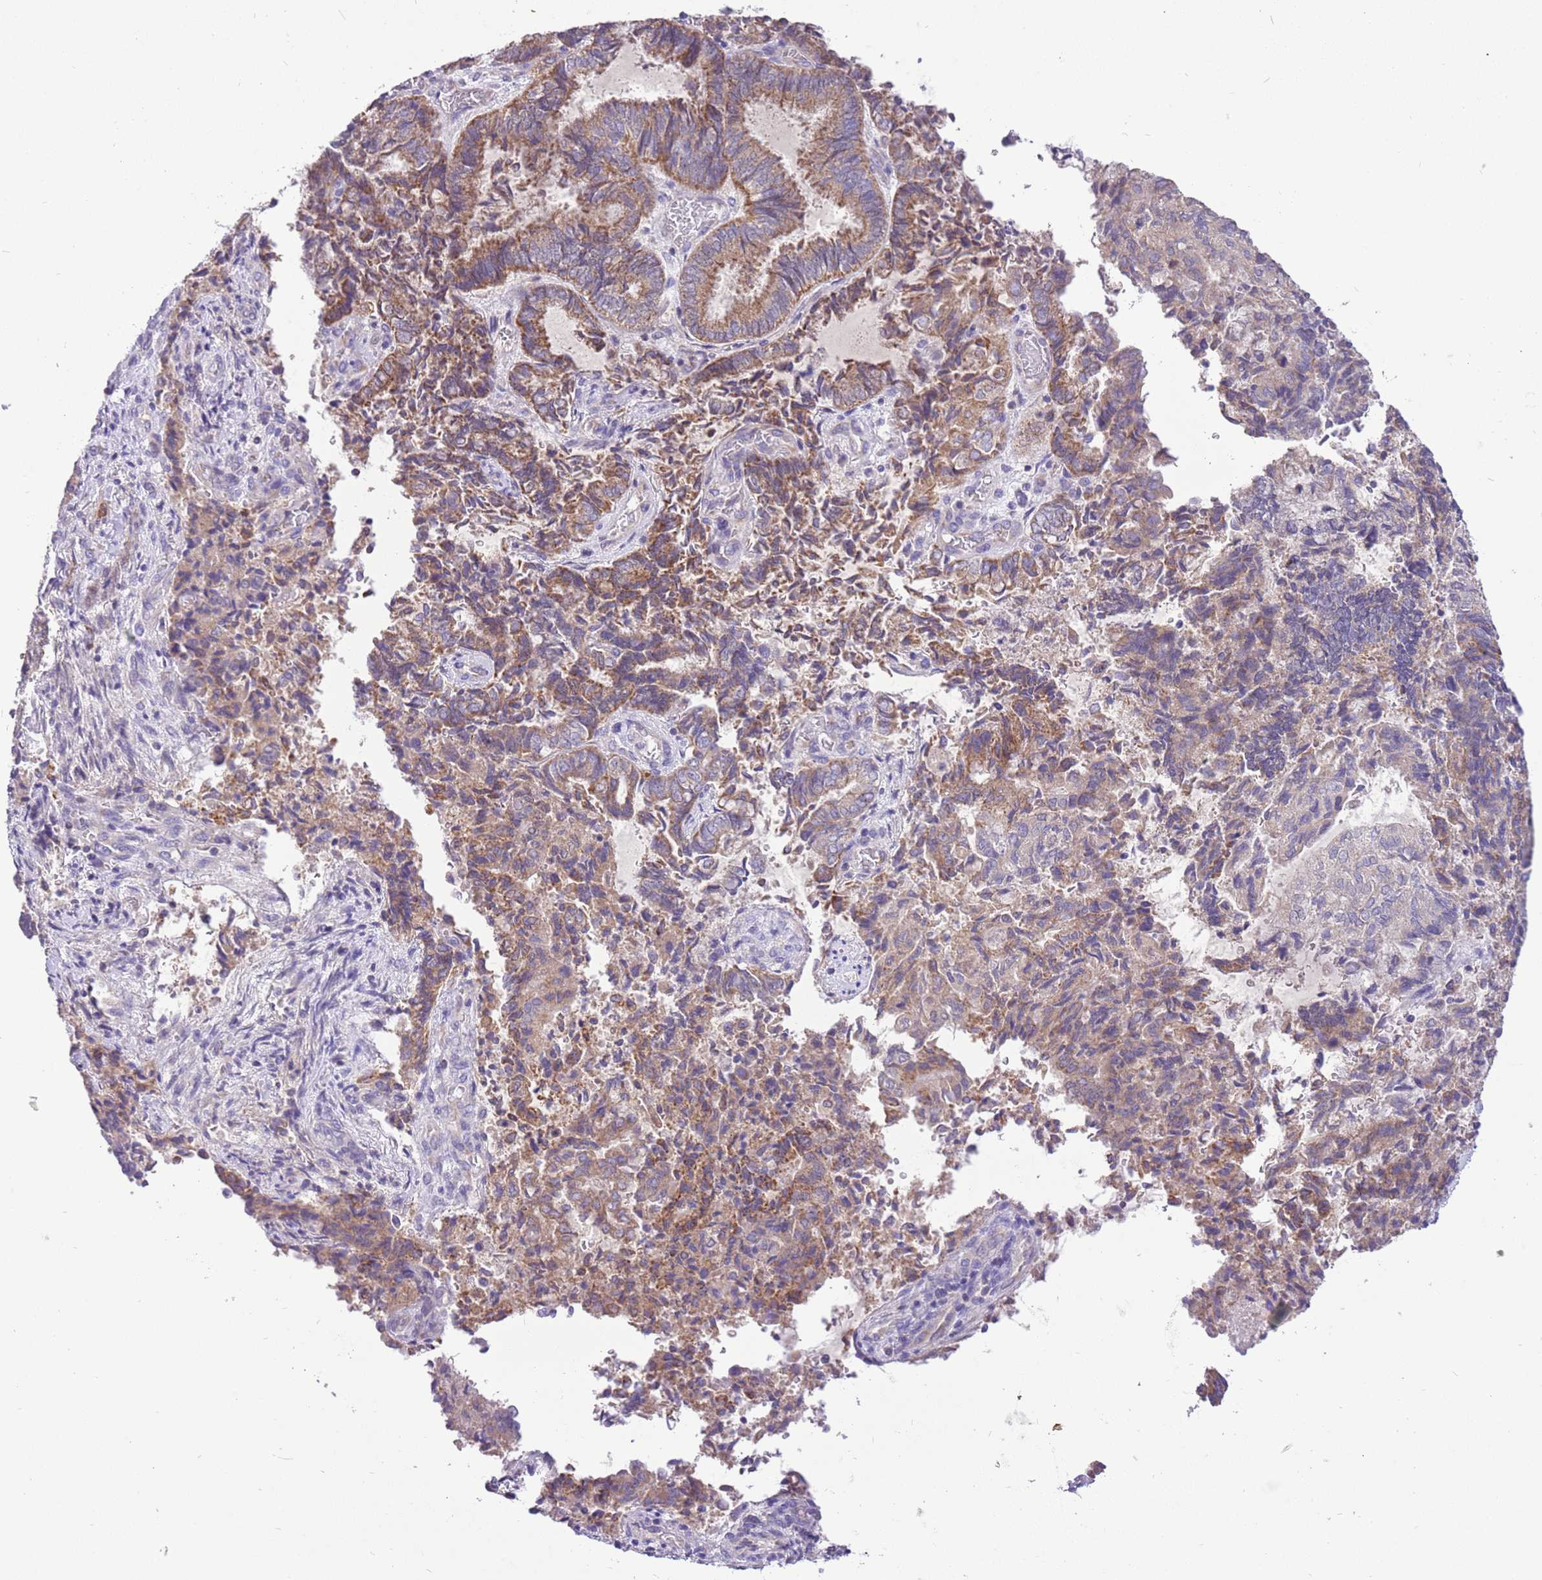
{"staining": {"intensity": "moderate", "quantity": ">75%", "location": "cytoplasmic/membranous"}, "tissue": "endometrial cancer", "cell_type": "Tumor cells", "image_type": "cancer", "snomed": [{"axis": "morphology", "description": "Adenocarcinoma, NOS"}, {"axis": "topography", "description": "Endometrium"}], "caption": "A high-resolution histopathology image shows immunohistochemistry (IHC) staining of endometrial adenocarcinoma, which exhibits moderate cytoplasmic/membranous positivity in about >75% of tumor cells.", "gene": "GLCE", "patient": {"sex": "female", "age": 80}}